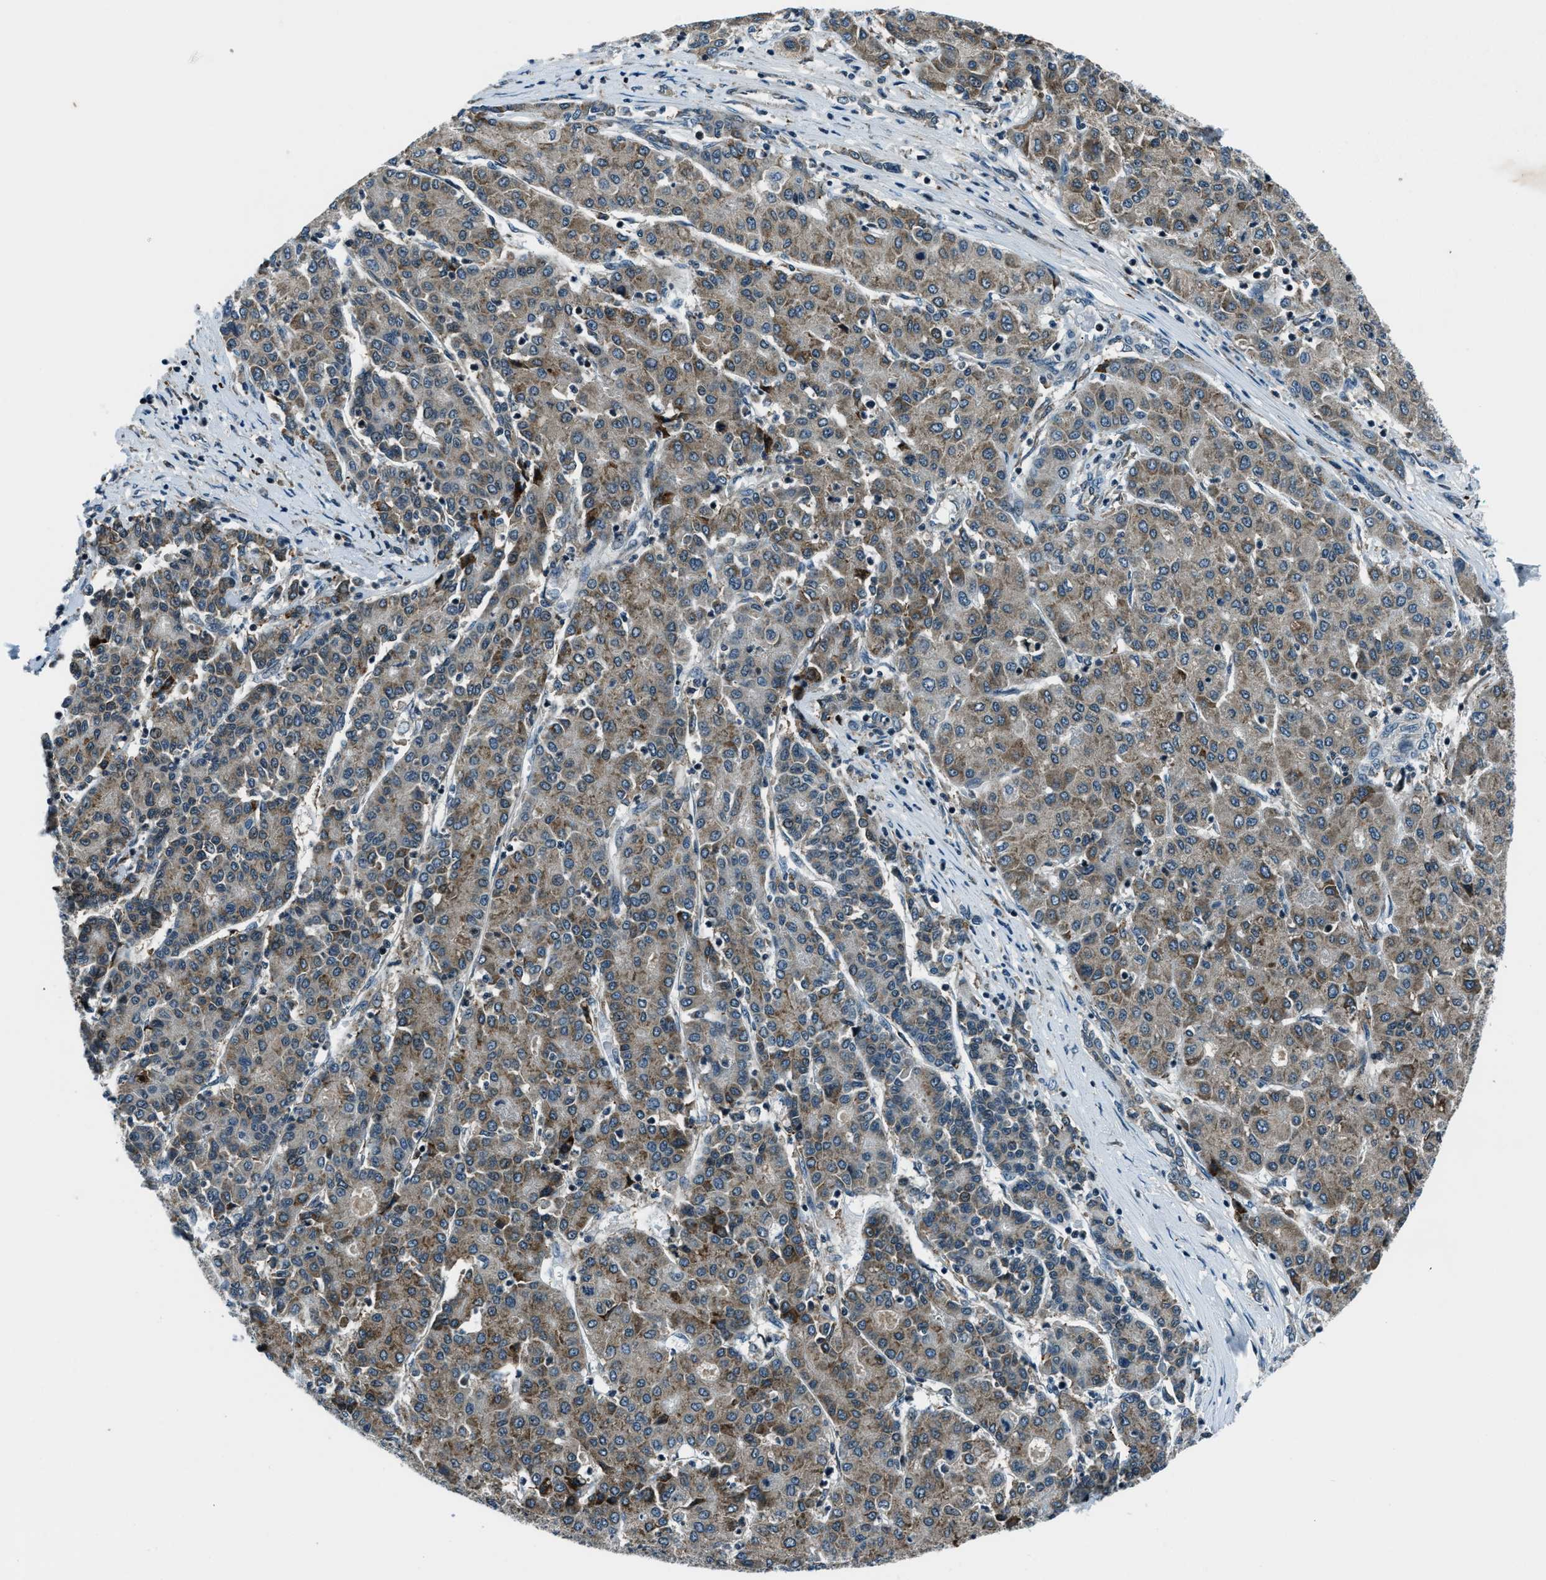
{"staining": {"intensity": "moderate", "quantity": "<25%", "location": "cytoplasmic/membranous"}, "tissue": "liver cancer", "cell_type": "Tumor cells", "image_type": "cancer", "snomed": [{"axis": "morphology", "description": "Carcinoma, Hepatocellular, NOS"}, {"axis": "topography", "description": "Liver"}], "caption": "A low amount of moderate cytoplasmic/membranous expression is appreciated in about <25% of tumor cells in liver hepatocellular carcinoma tissue.", "gene": "ACTL9", "patient": {"sex": "male", "age": 65}}